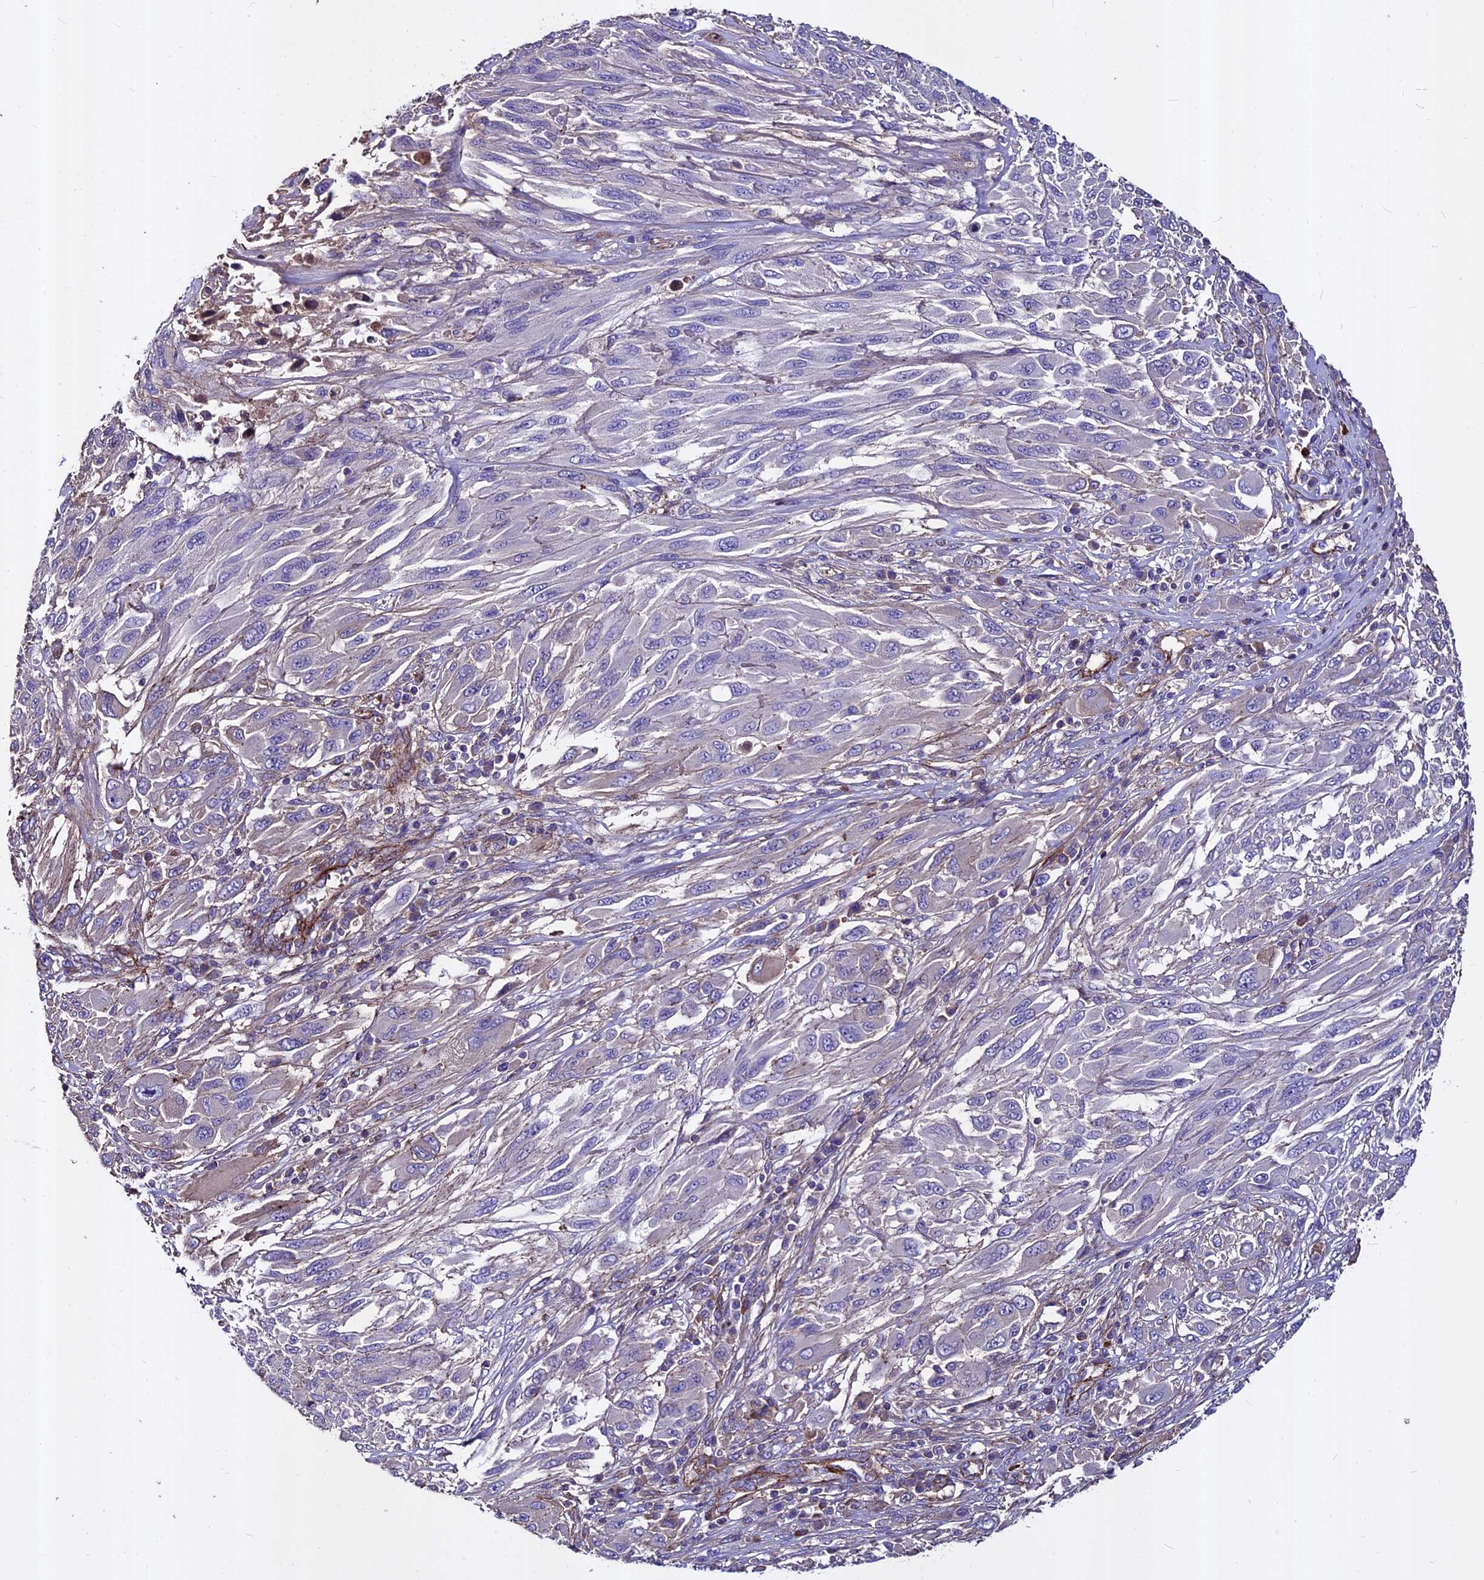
{"staining": {"intensity": "negative", "quantity": "none", "location": "none"}, "tissue": "melanoma", "cell_type": "Tumor cells", "image_type": "cancer", "snomed": [{"axis": "morphology", "description": "Malignant melanoma, NOS"}, {"axis": "topography", "description": "Skin"}], "caption": "Tumor cells show no significant protein staining in malignant melanoma.", "gene": "EVA1B", "patient": {"sex": "female", "age": 91}}